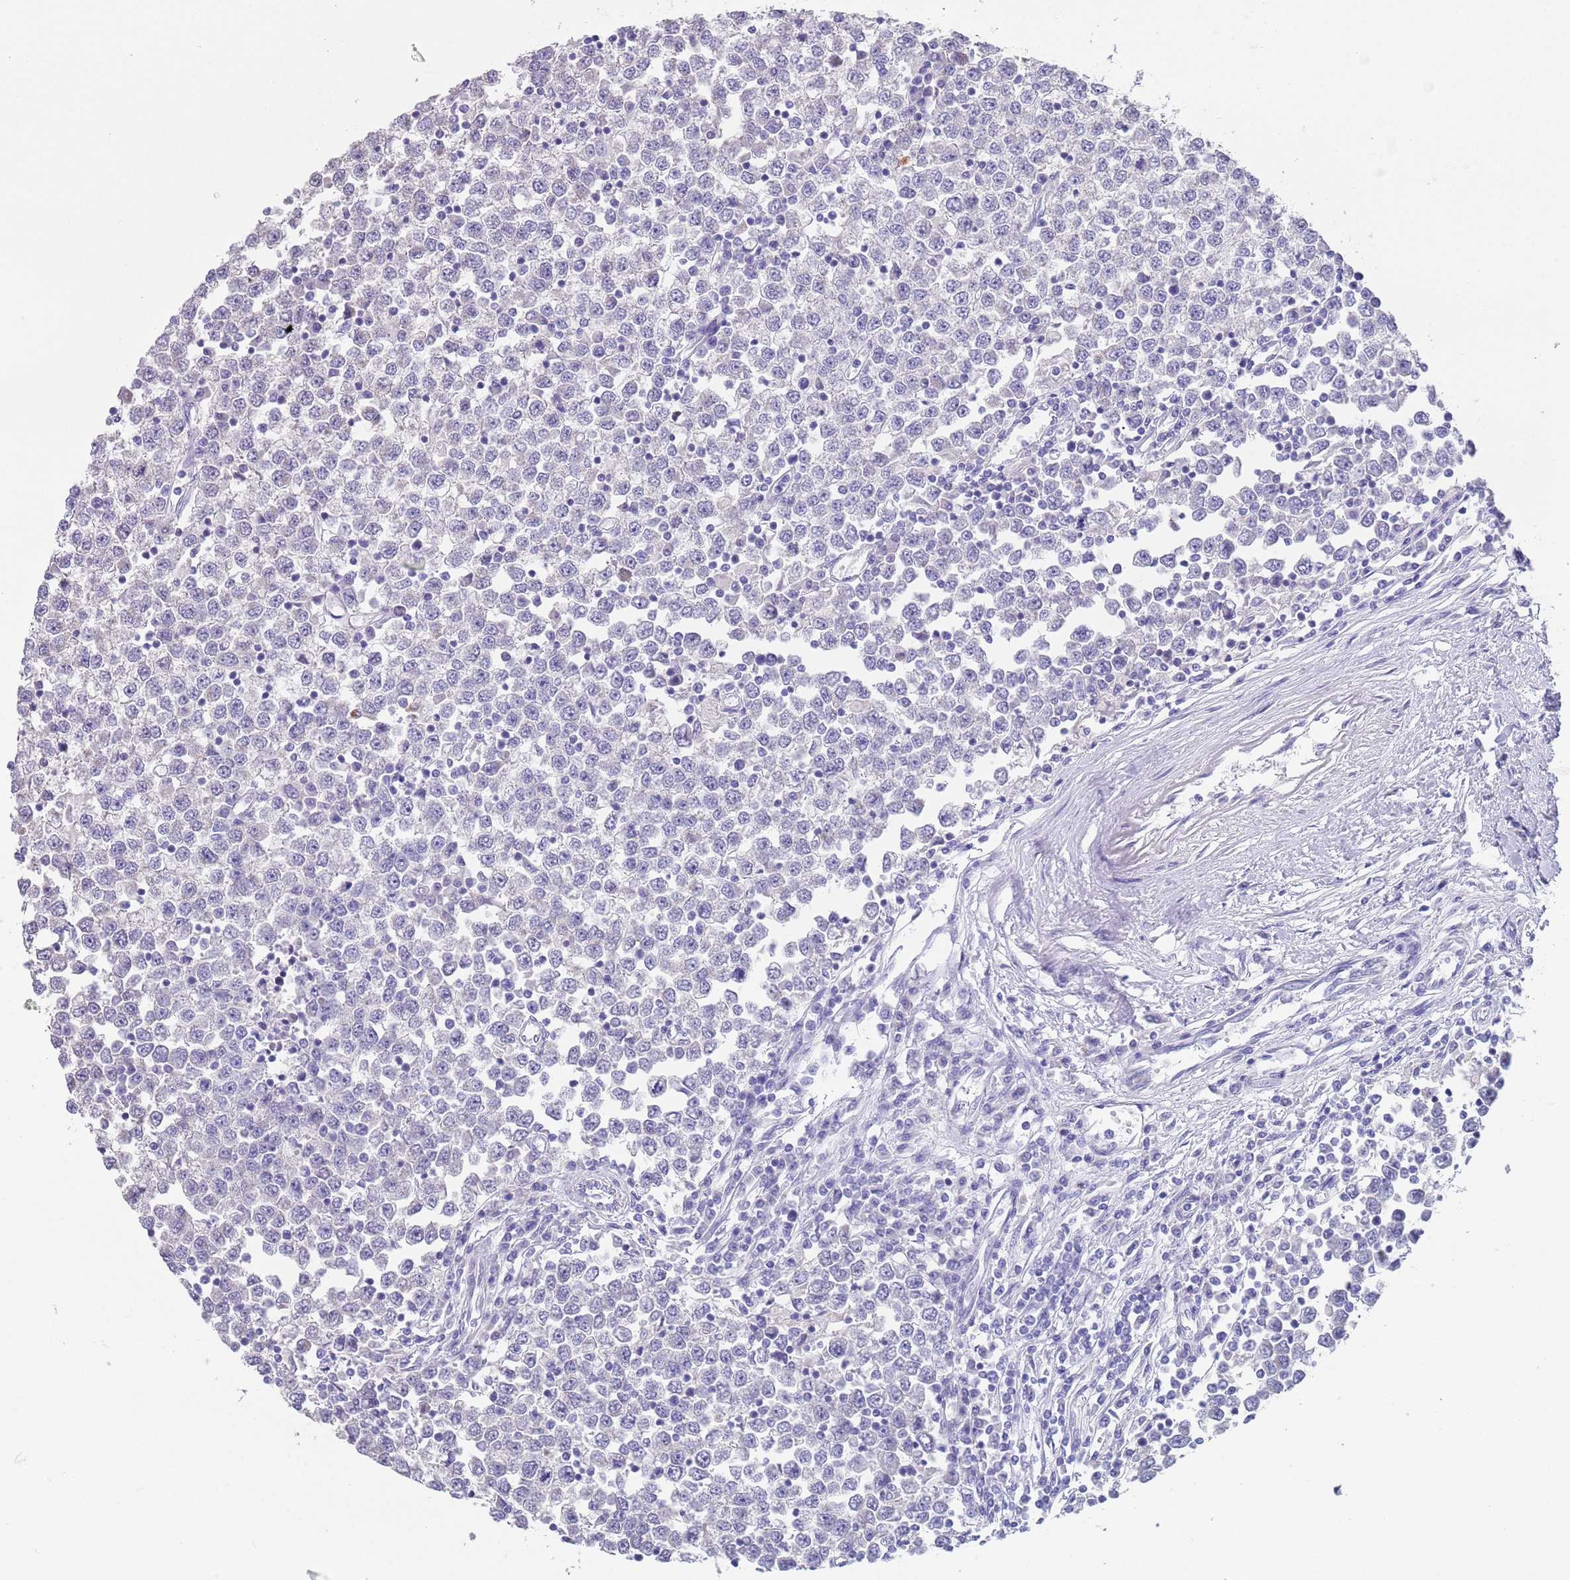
{"staining": {"intensity": "negative", "quantity": "none", "location": "none"}, "tissue": "testis cancer", "cell_type": "Tumor cells", "image_type": "cancer", "snomed": [{"axis": "morphology", "description": "Seminoma, NOS"}, {"axis": "topography", "description": "Testis"}], "caption": "An image of seminoma (testis) stained for a protein exhibits no brown staining in tumor cells.", "gene": "SPIRE2", "patient": {"sex": "male", "age": 65}}